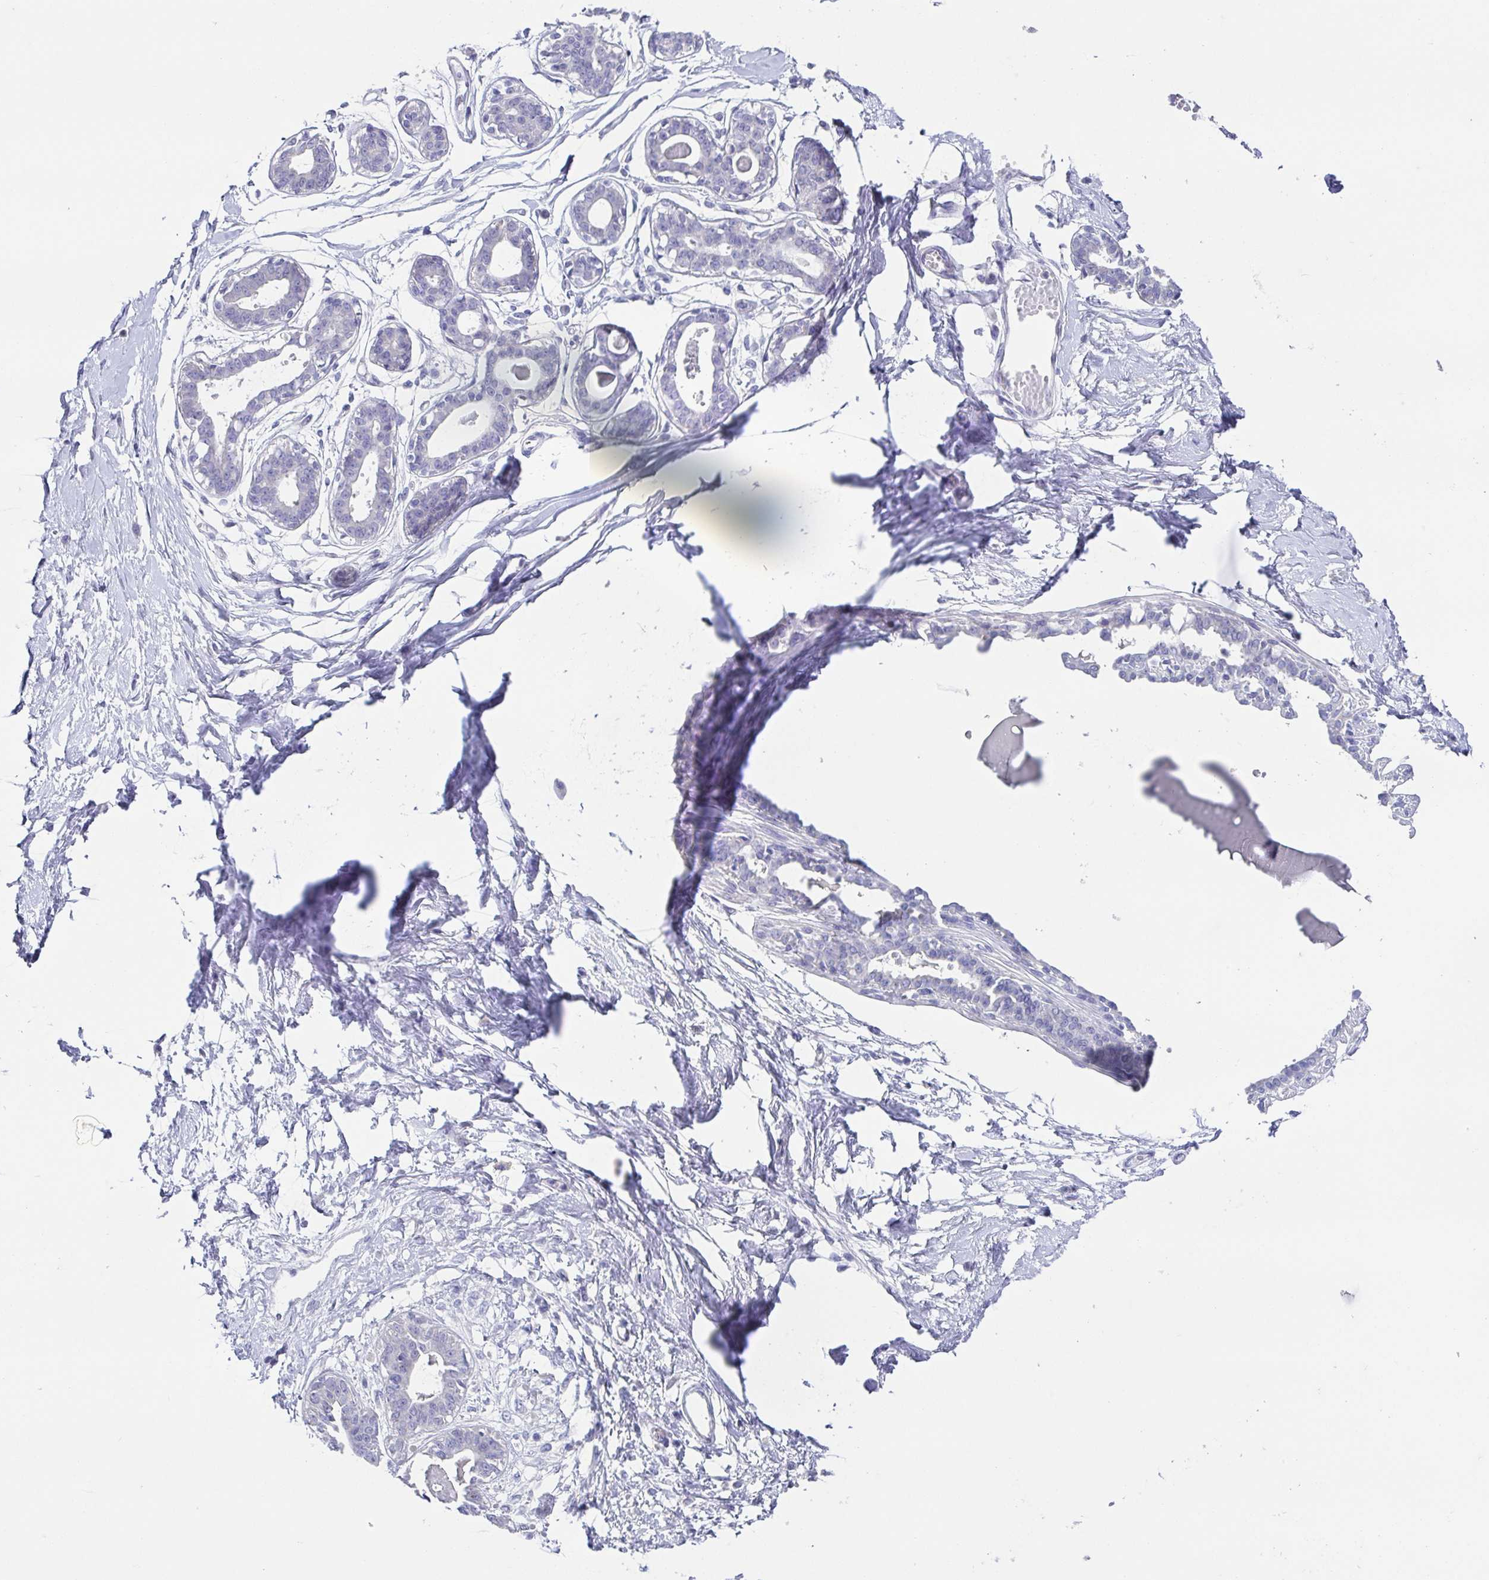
{"staining": {"intensity": "negative", "quantity": "none", "location": "none"}, "tissue": "breast", "cell_type": "Adipocytes", "image_type": "normal", "snomed": [{"axis": "morphology", "description": "Normal tissue, NOS"}, {"axis": "topography", "description": "Breast"}], "caption": "This histopathology image is of benign breast stained with immunohistochemistry to label a protein in brown with the nuclei are counter-stained blue. There is no staining in adipocytes.", "gene": "RDH11", "patient": {"sex": "female", "age": 45}}